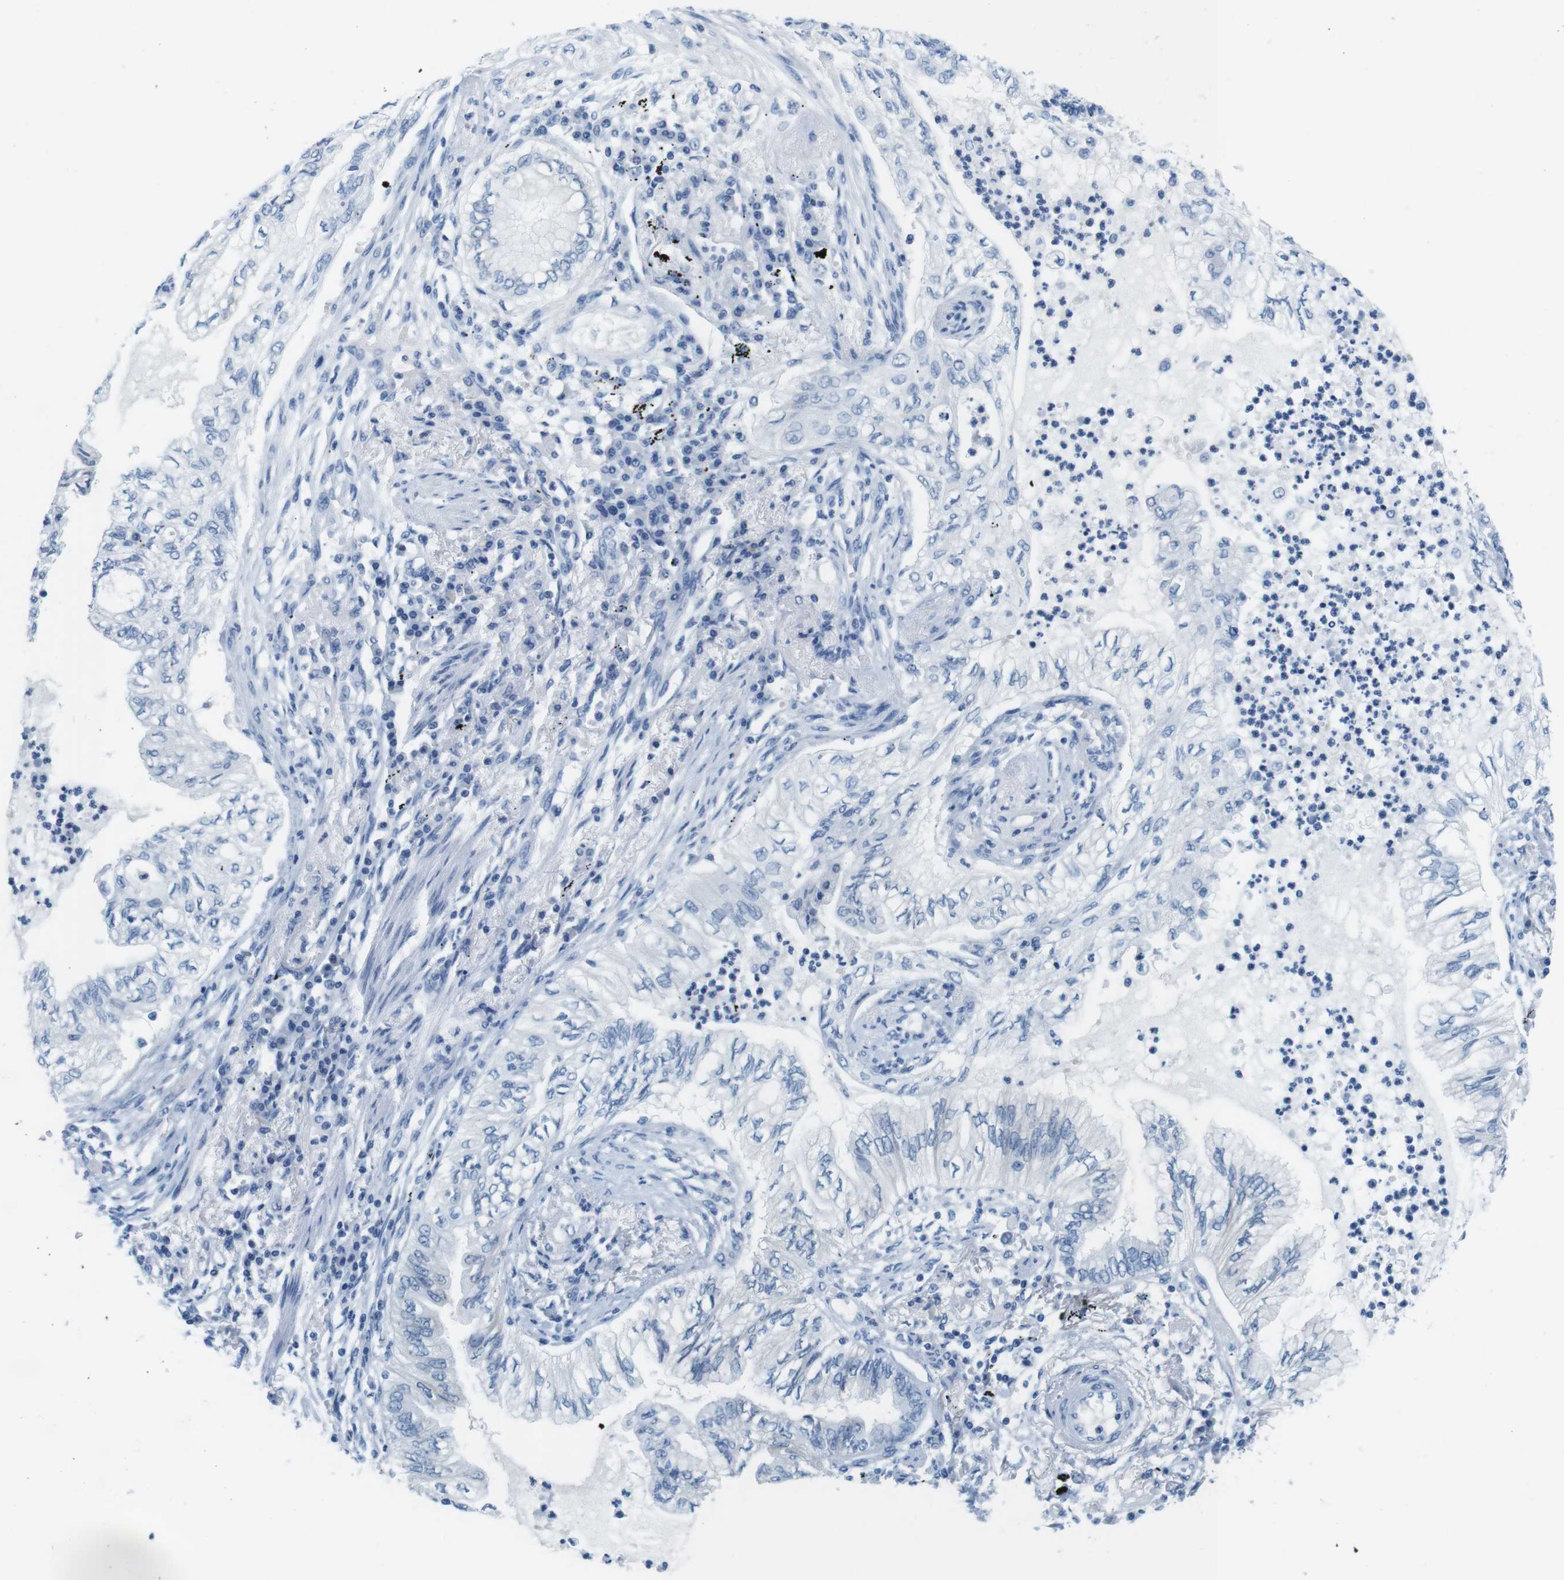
{"staining": {"intensity": "negative", "quantity": "none", "location": "none"}, "tissue": "lung cancer", "cell_type": "Tumor cells", "image_type": "cancer", "snomed": [{"axis": "morphology", "description": "Normal tissue, NOS"}, {"axis": "morphology", "description": "Adenocarcinoma, NOS"}, {"axis": "topography", "description": "Bronchus"}, {"axis": "topography", "description": "Lung"}], "caption": "The immunohistochemistry (IHC) micrograph has no significant staining in tumor cells of lung adenocarcinoma tissue.", "gene": "CYP2C9", "patient": {"sex": "female", "age": 70}}